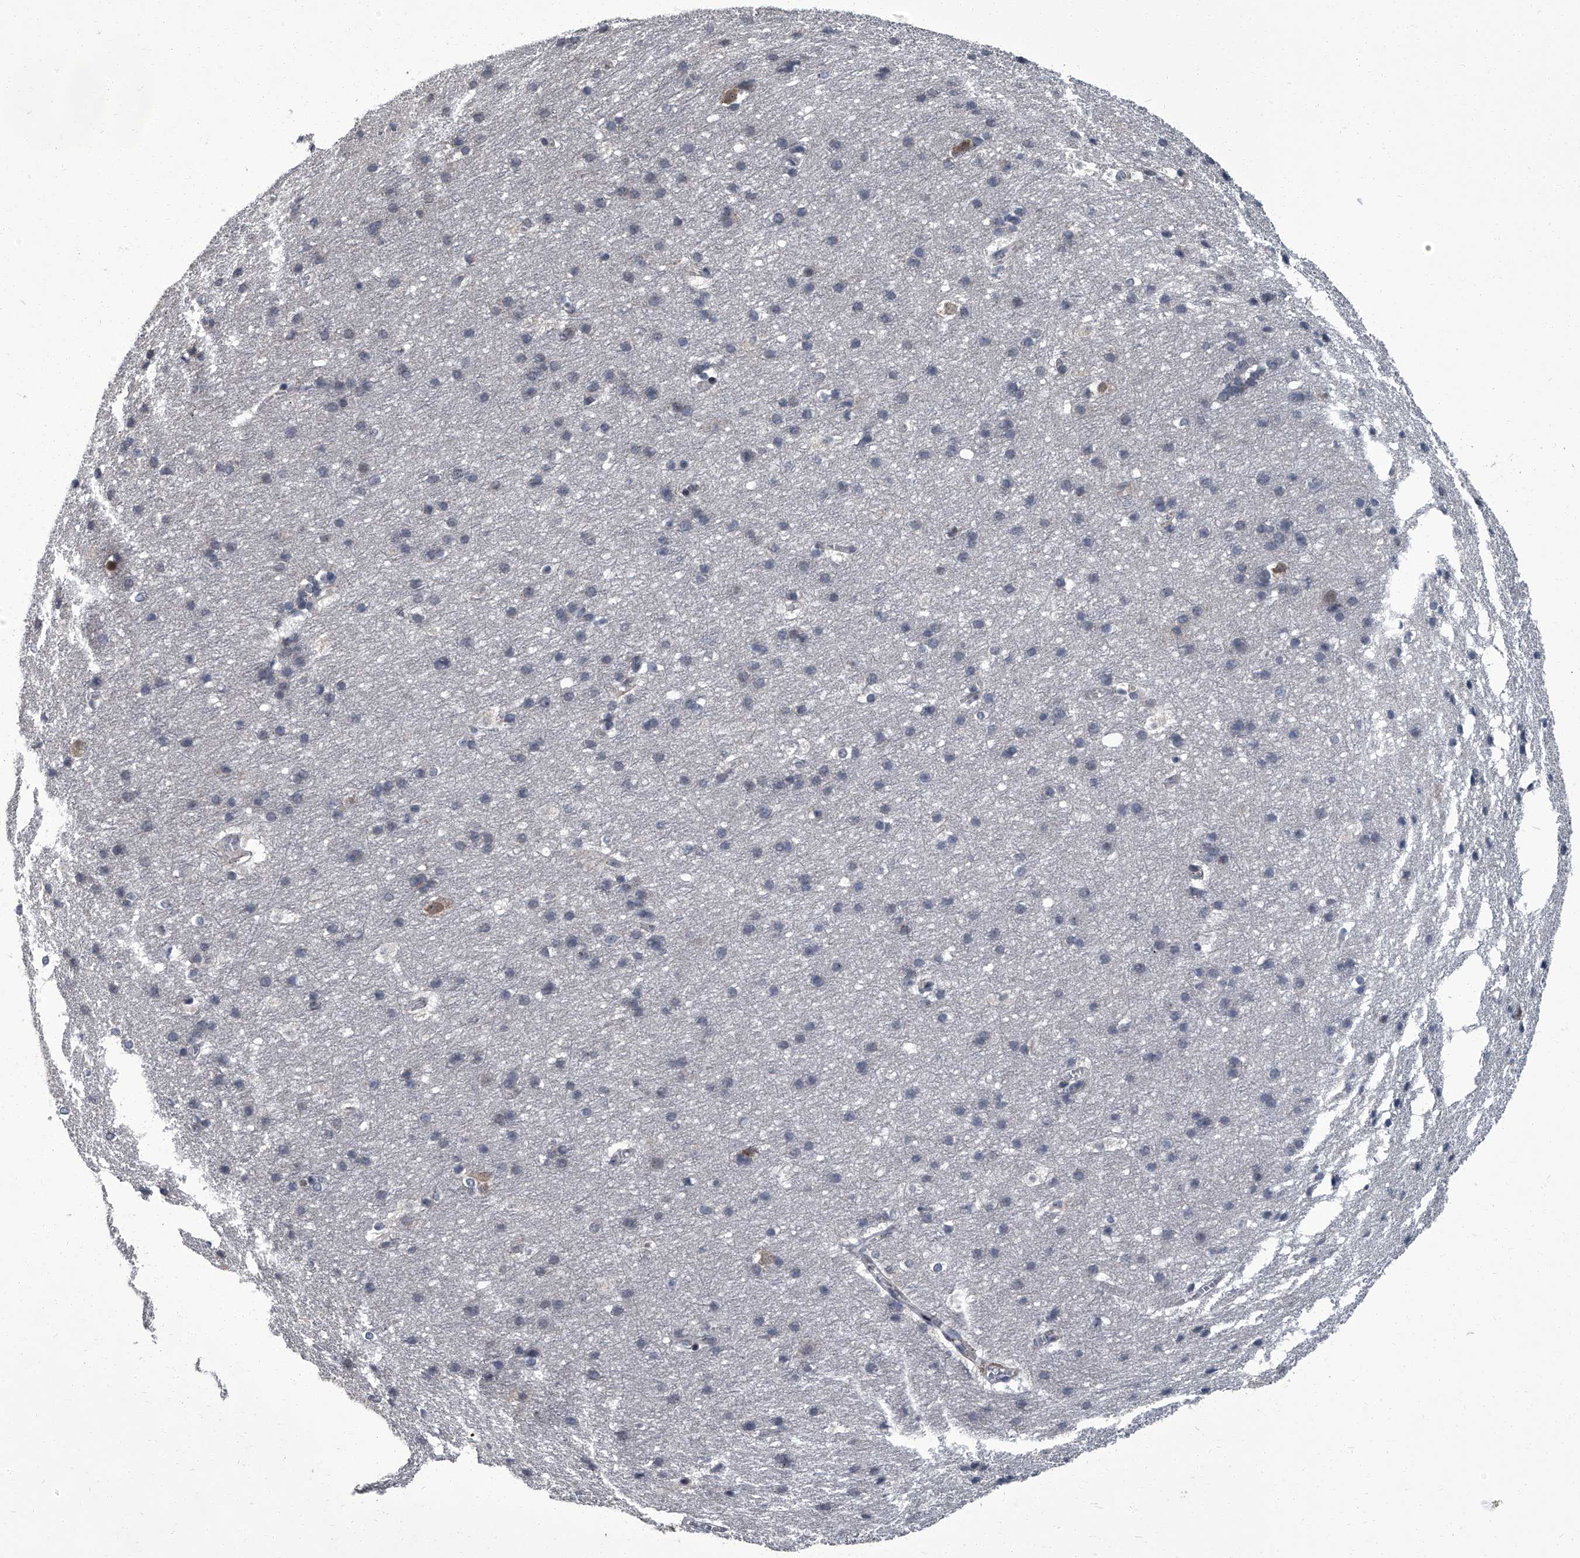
{"staining": {"intensity": "weak", "quantity": ">75%", "location": "cytoplasmic/membranous"}, "tissue": "cerebral cortex", "cell_type": "Endothelial cells", "image_type": "normal", "snomed": [{"axis": "morphology", "description": "Normal tissue, NOS"}, {"axis": "topography", "description": "Cerebral cortex"}], "caption": "Immunohistochemical staining of unremarkable cerebral cortex reveals low levels of weak cytoplasmic/membranous expression in about >75% of endothelial cells.", "gene": "ZNF274", "patient": {"sex": "male", "age": 54}}